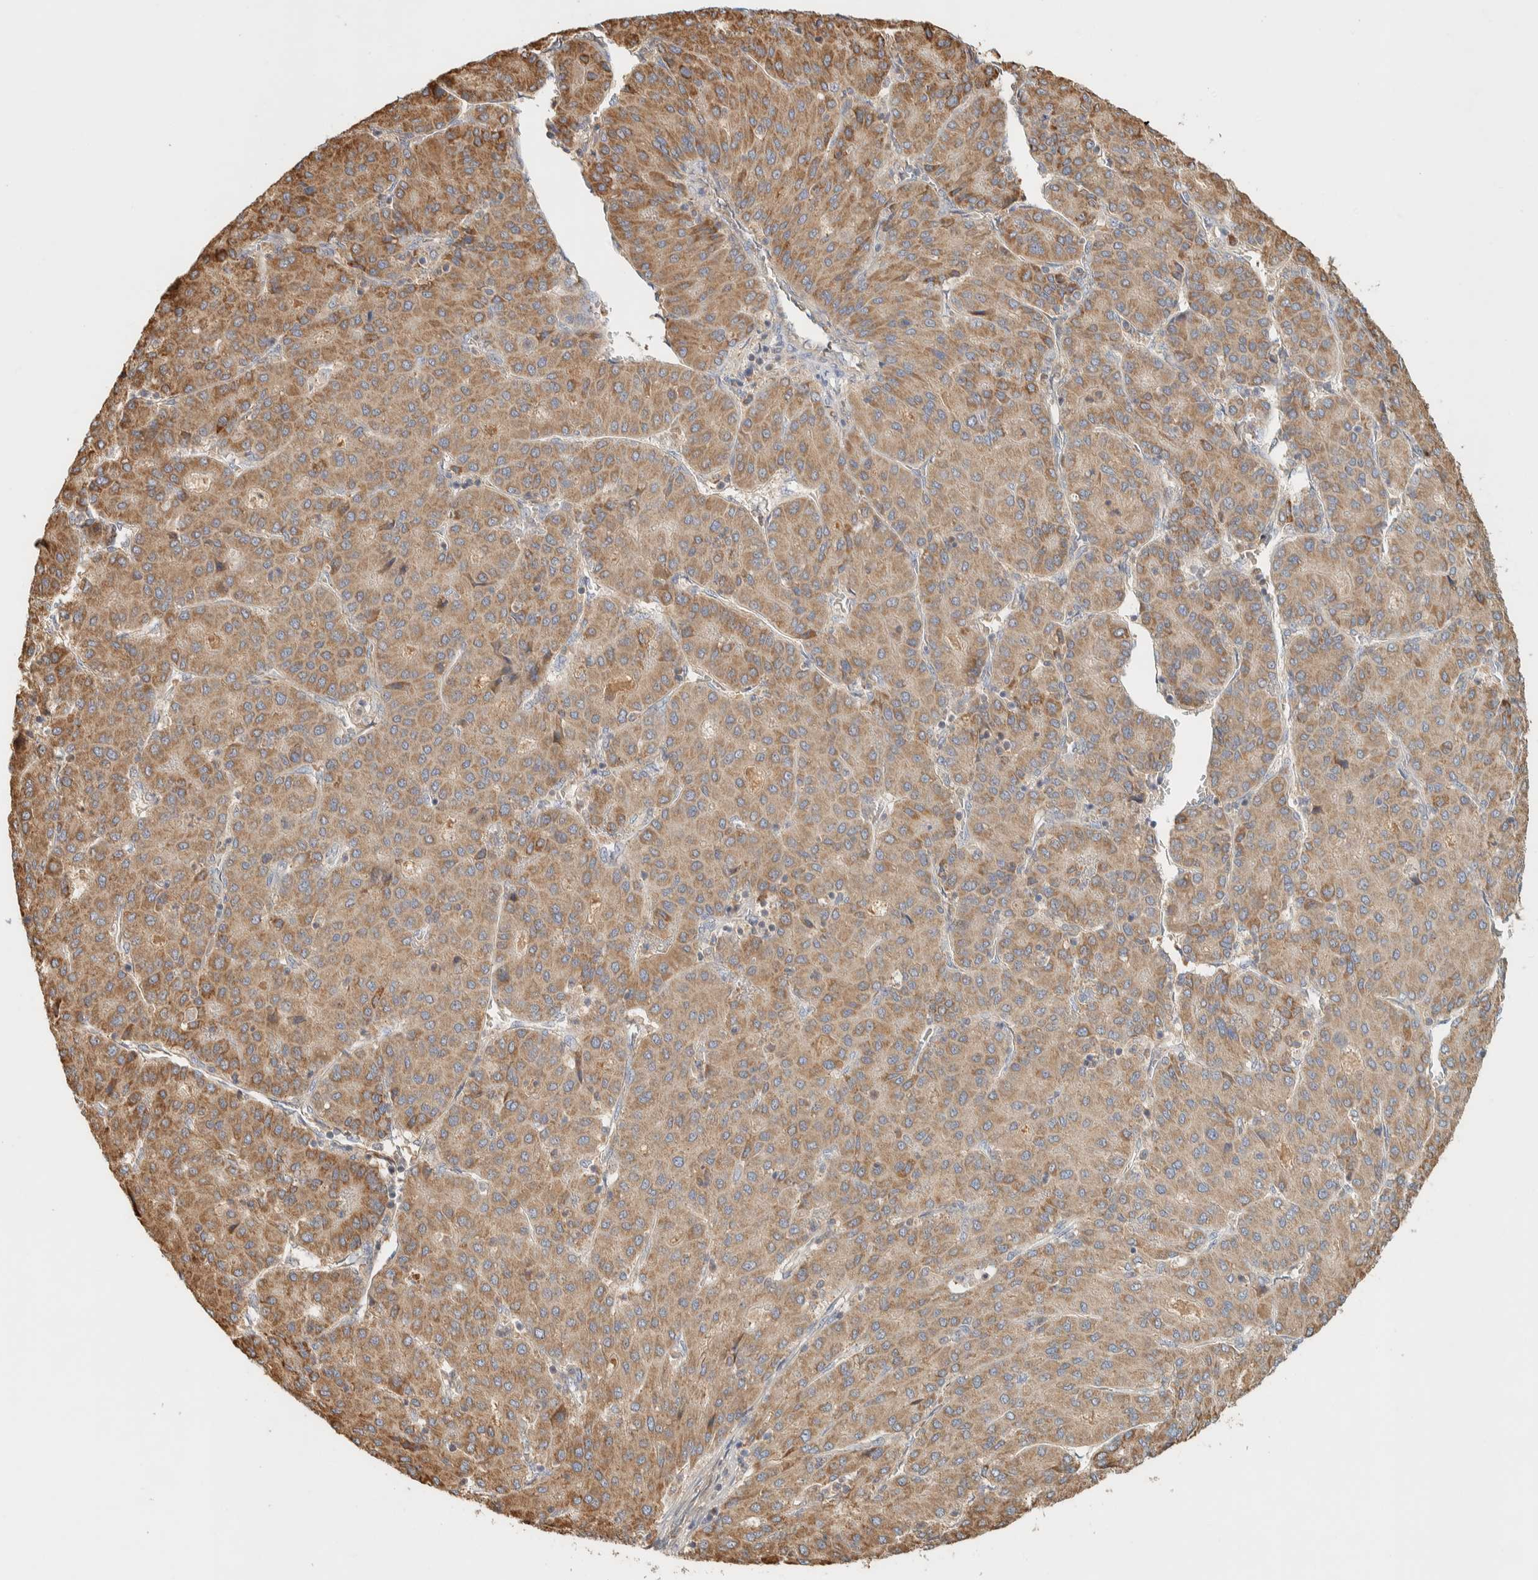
{"staining": {"intensity": "moderate", "quantity": ">75%", "location": "cytoplasmic/membranous"}, "tissue": "liver cancer", "cell_type": "Tumor cells", "image_type": "cancer", "snomed": [{"axis": "morphology", "description": "Carcinoma, Hepatocellular, NOS"}, {"axis": "topography", "description": "Liver"}], "caption": "Immunohistochemistry (IHC) of human liver cancer (hepatocellular carcinoma) shows medium levels of moderate cytoplasmic/membranous expression in approximately >75% of tumor cells. The staining is performed using DAB brown chromogen to label protein expression. The nuclei are counter-stained blue using hematoxylin.", "gene": "RAB11FIP1", "patient": {"sex": "male", "age": 65}}